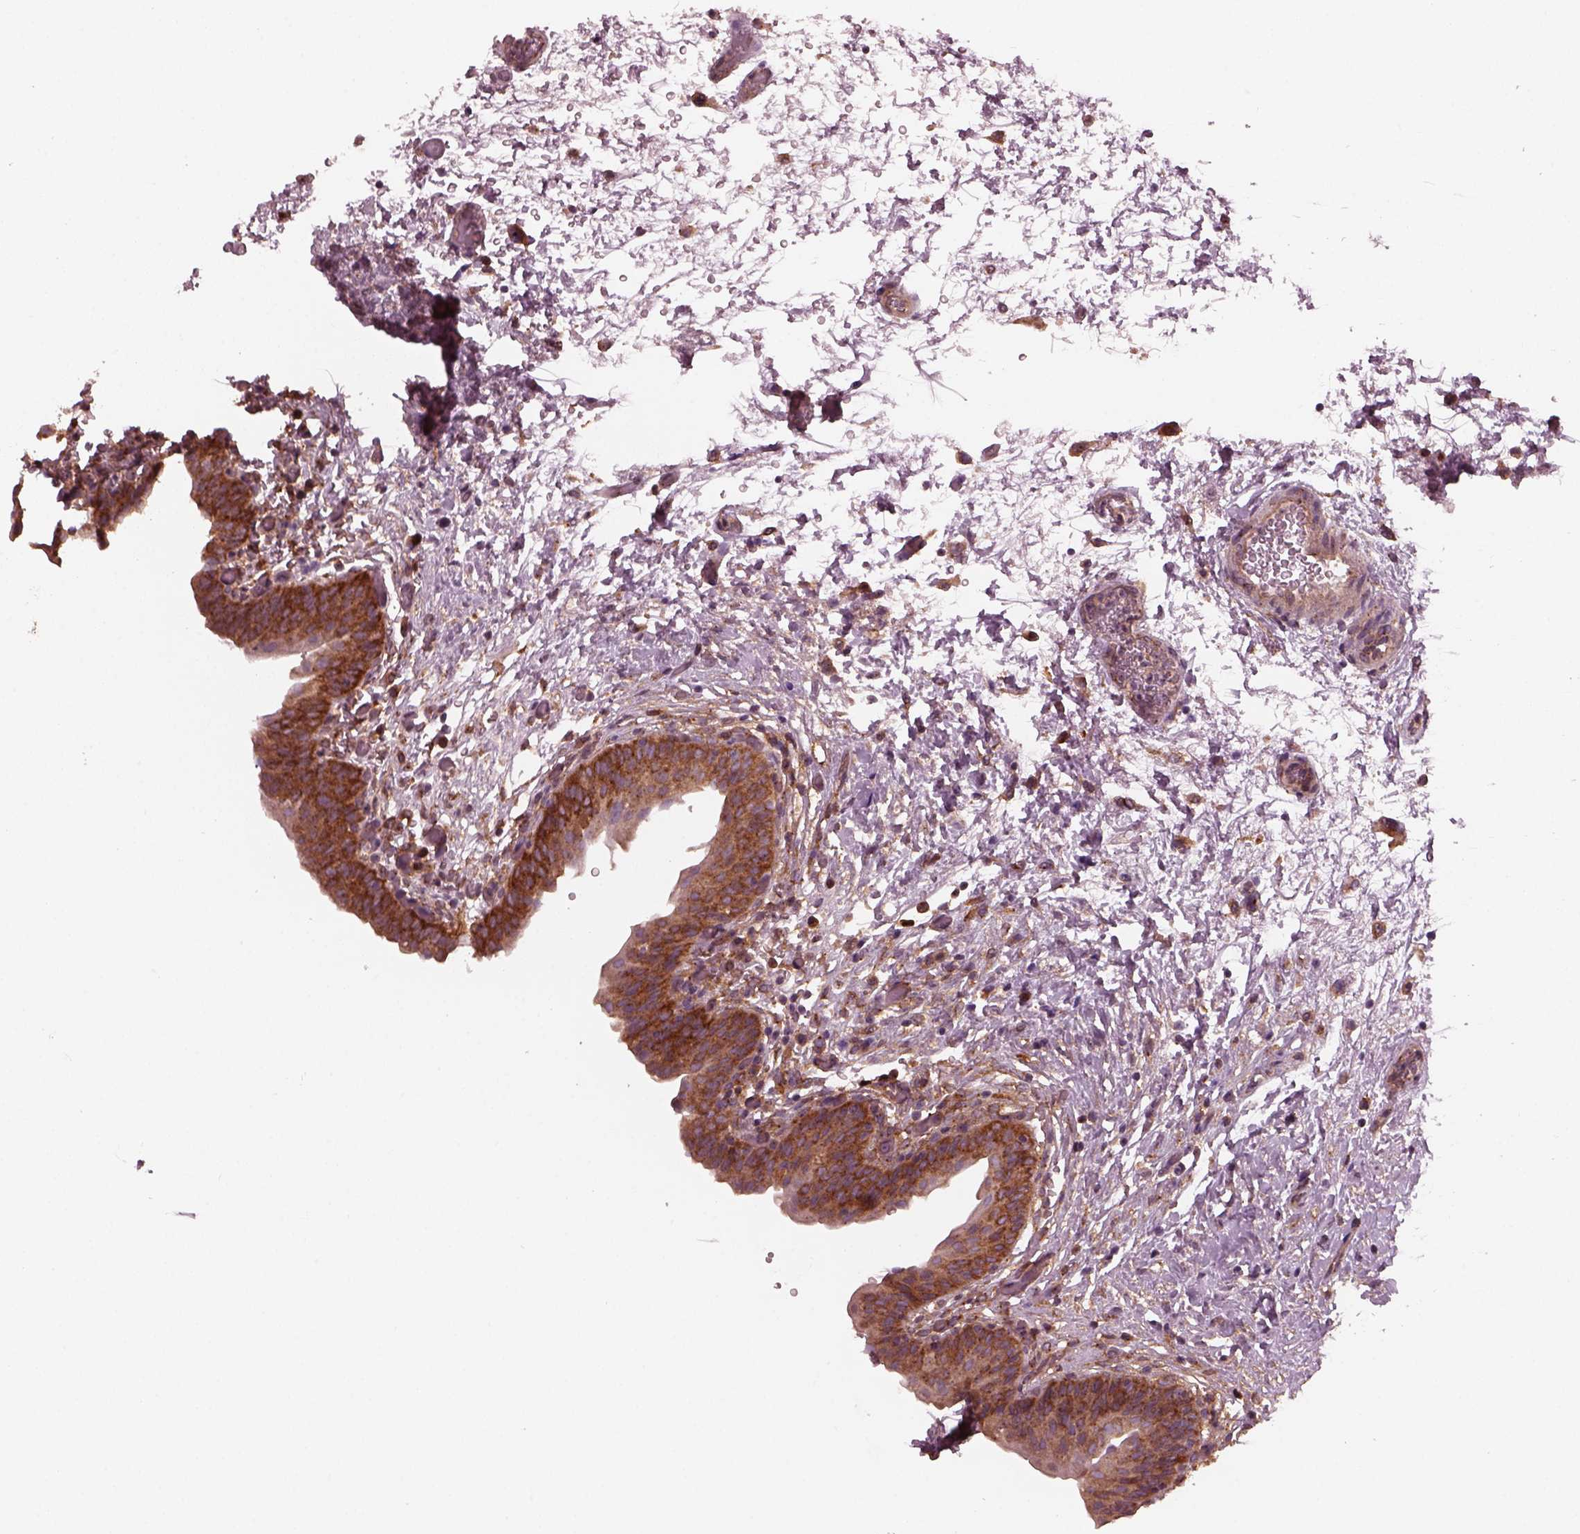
{"staining": {"intensity": "strong", "quantity": ">75%", "location": "cytoplasmic/membranous"}, "tissue": "urinary bladder", "cell_type": "Urothelial cells", "image_type": "normal", "snomed": [{"axis": "morphology", "description": "Normal tissue, NOS"}, {"axis": "topography", "description": "Urinary bladder"}], "caption": "Immunohistochemistry (IHC) image of unremarkable urinary bladder stained for a protein (brown), which exhibits high levels of strong cytoplasmic/membranous expression in approximately >75% of urothelial cells.", "gene": "TUBG1", "patient": {"sex": "male", "age": 69}}